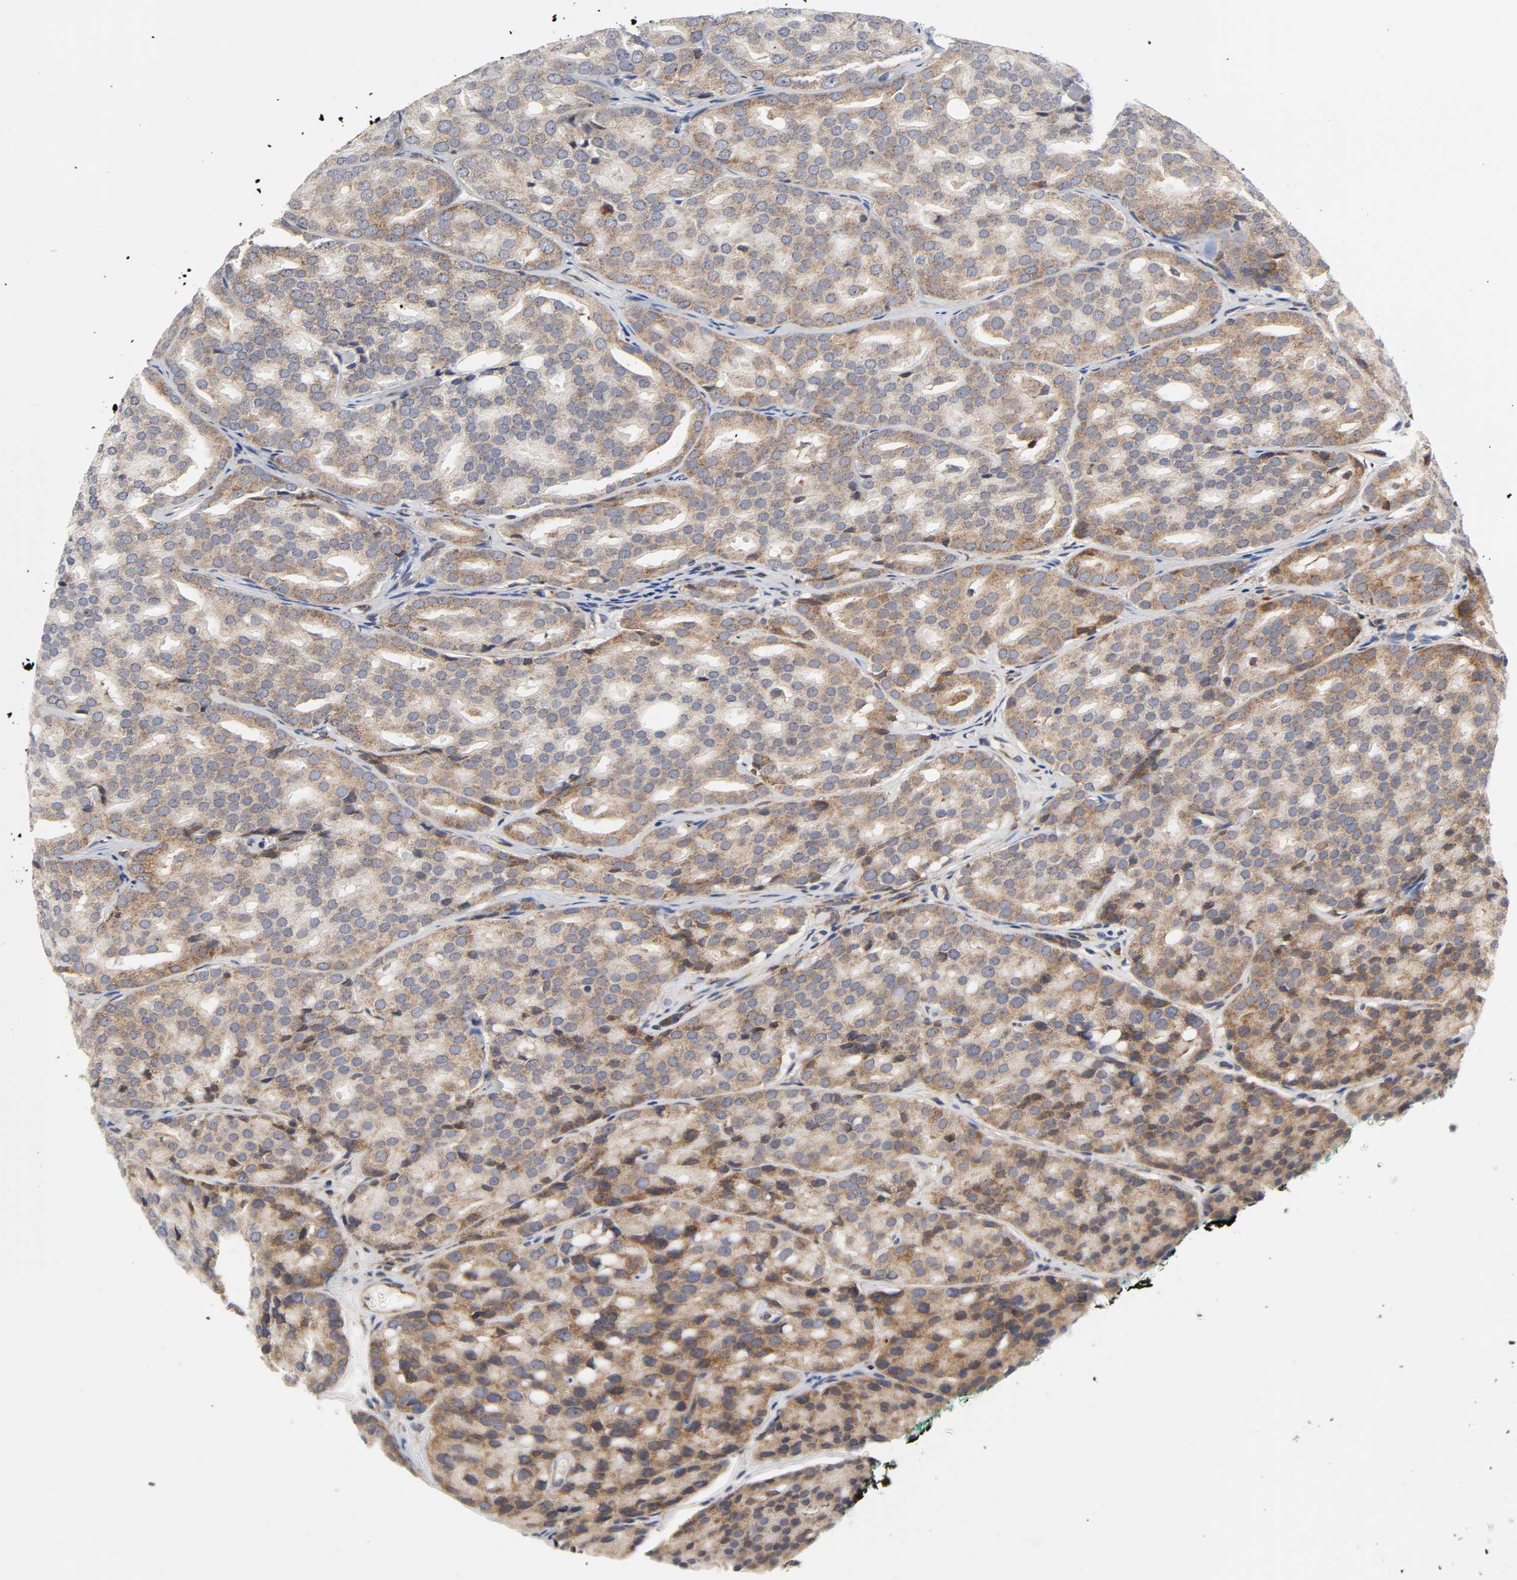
{"staining": {"intensity": "moderate", "quantity": ">75%", "location": "cytoplasmic/membranous"}, "tissue": "prostate cancer", "cell_type": "Tumor cells", "image_type": "cancer", "snomed": [{"axis": "morphology", "description": "Adenocarcinoma, High grade"}, {"axis": "topography", "description": "Prostate"}], "caption": "An immunohistochemistry photomicrograph of neoplastic tissue is shown. Protein staining in brown labels moderate cytoplasmic/membranous positivity in prostate cancer (adenocarcinoma (high-grade)) within tumor cells.", "gene": "BAX", "patient": {"sex": "male", "age": 64}}